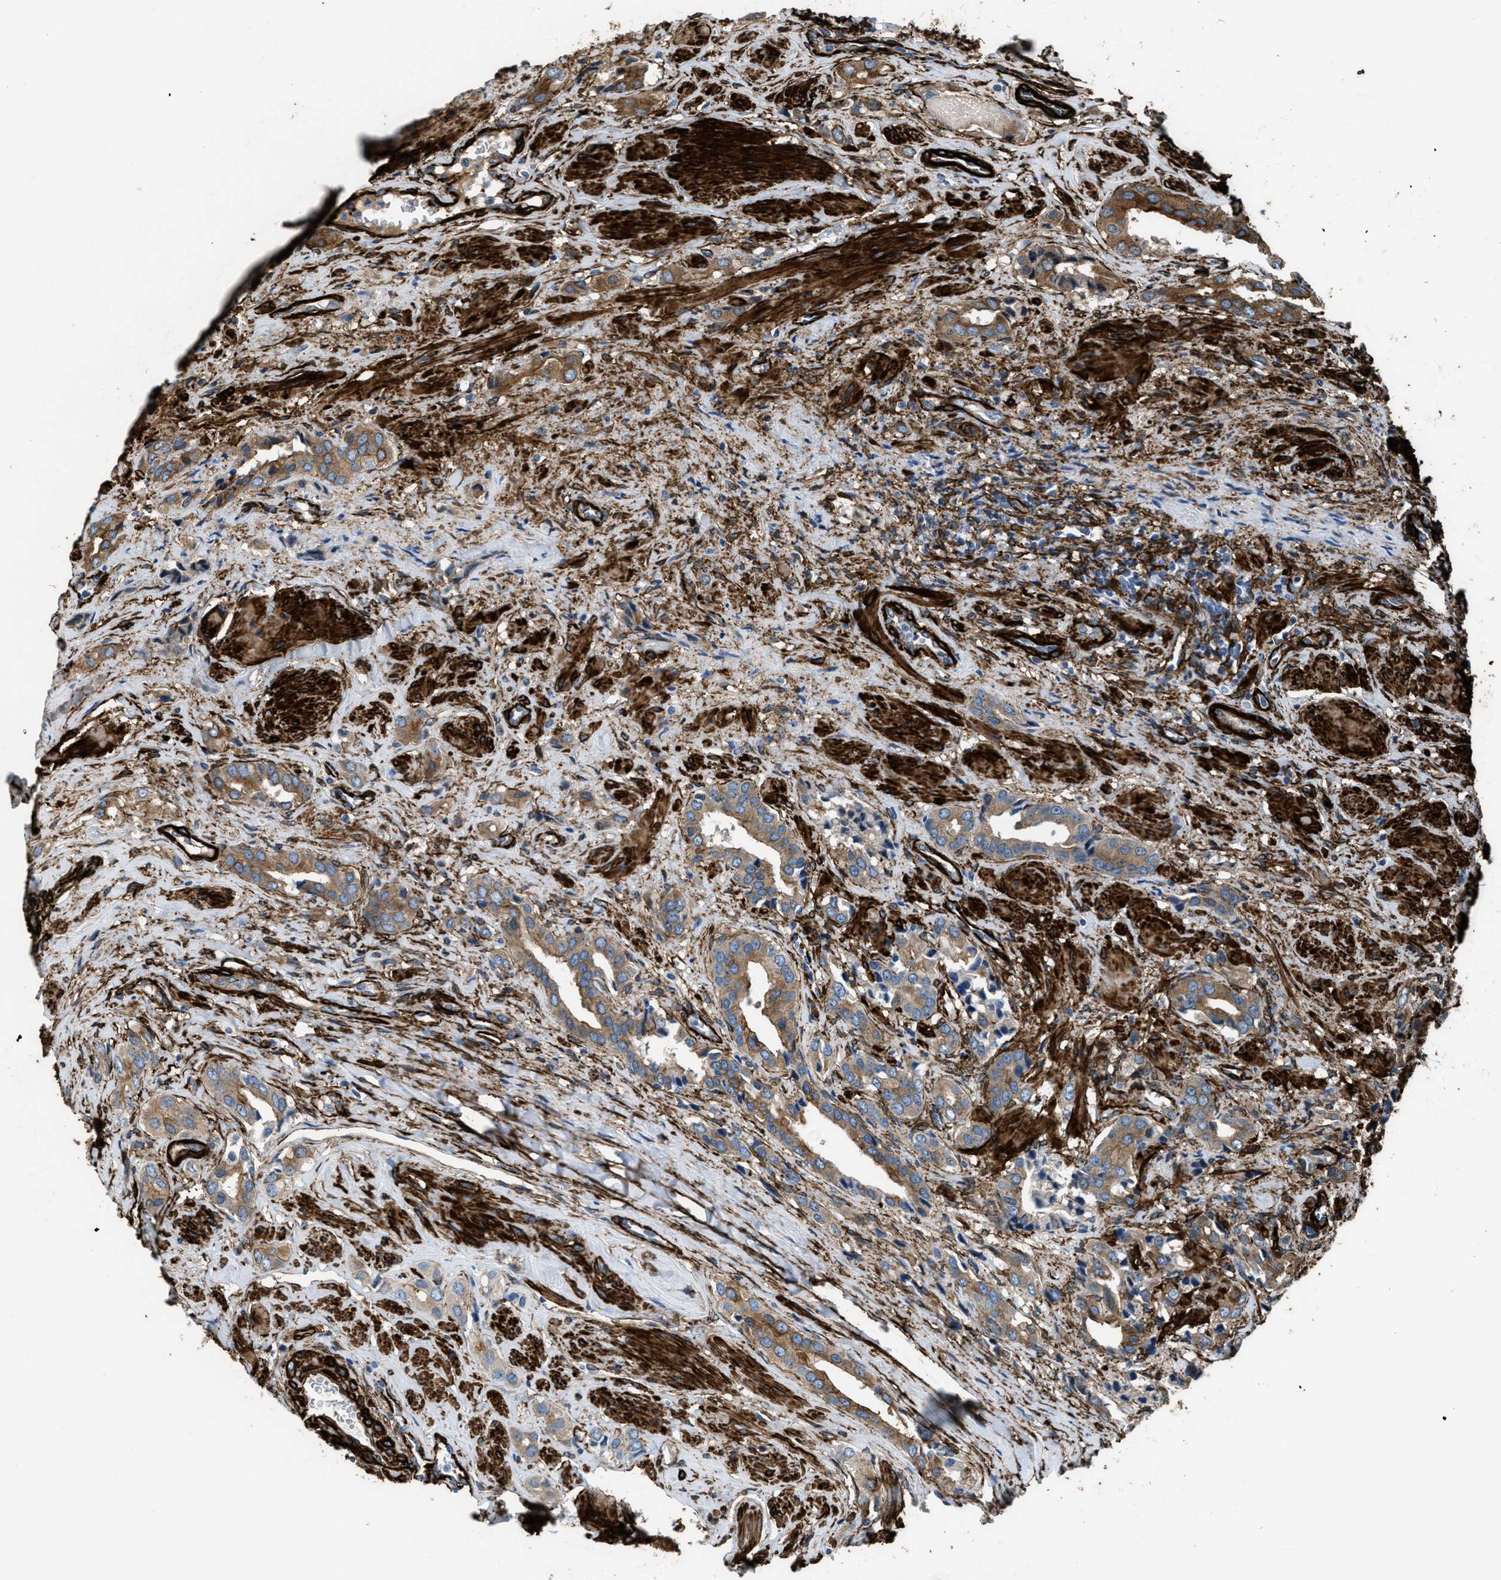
{"staining": {"intensity": "moderate", "quantity": ">75%", "location": "cytoplasmic/membranous"}, "tissue": "prostate cancer", "cell_type": "Tumor cells", "image_type": "cancer", "snomed": [{"axis": "morphology", "description": "Adenocarcinoma, High grade"}, {"axis": "topography", "description": "Prostate"}], "caption": "Tumor cells display medium levels of moderate cytoplasmic/membranous positivity in about >75% of cells in prostate high-grade adenocarcinoma. (Brightfield microscopy of DAB IHC at high magnification).", "gene": "CALD1", "patient": {"sex": "male", "age": 52}}